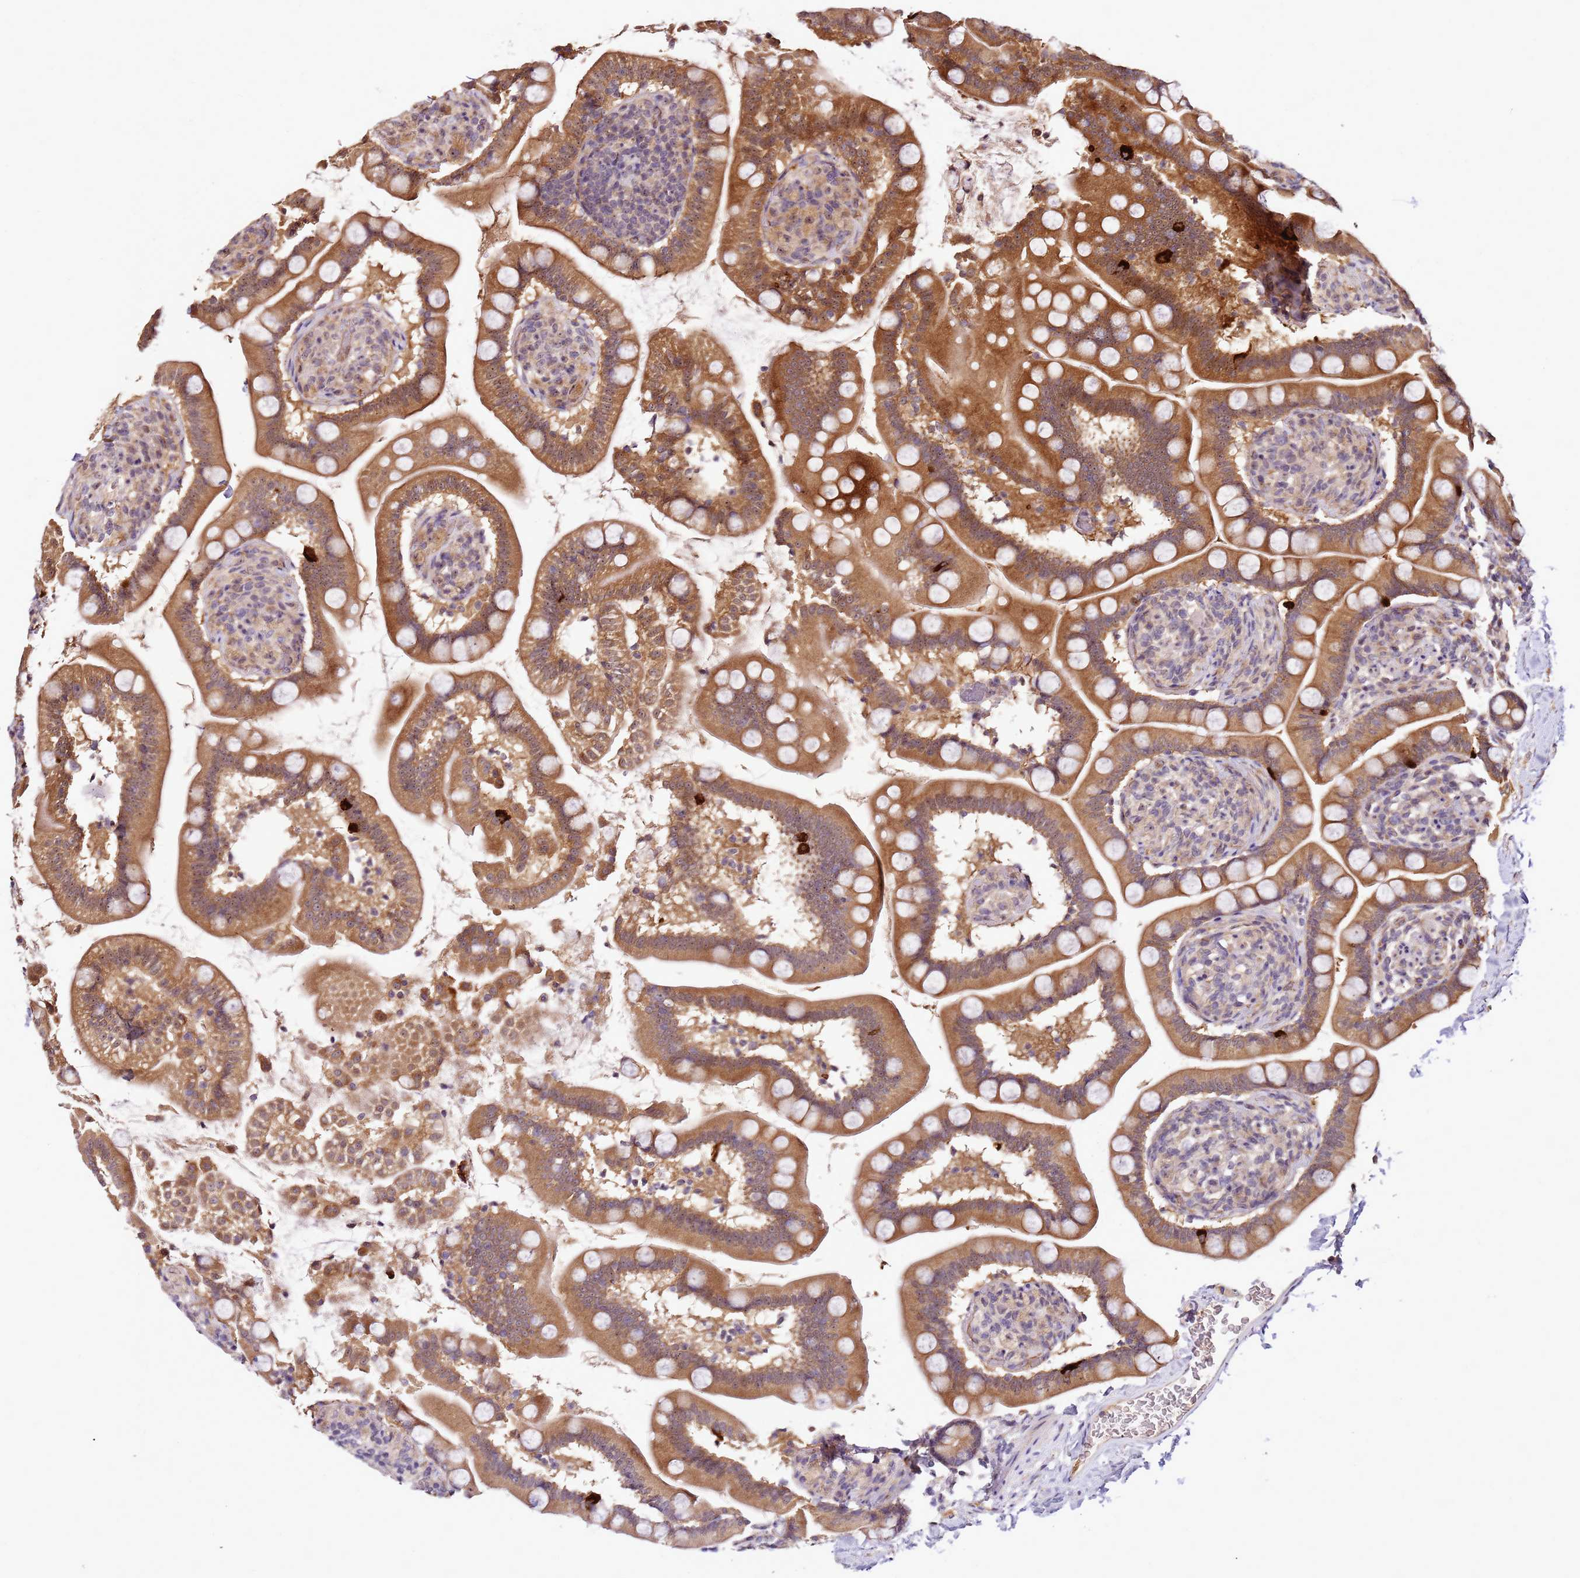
{"staining": {"intensity": "moderate", "quantity": ">75%", "location": "cytoplasmic/membranous,nuclear"}, "tissue": "small intestine", "cell_type": "Glandular cells", "image_type": "normal", "snomed": [{"axis": "morphology", "description": "Normal tissue, NOS"}, {"axis": "topography", "description": "Small intestine"}], "caption": "Normal small intestine was stained to show a protein in brown. There is medium levels of moderate cytoplasmic/membranous,nuclear staining in approximately >75% of glandular cells. (IHC, brightfield microscopy, high magnification).", "gene": "DDX27", "patient": {"sex": "female", "age": 64}}